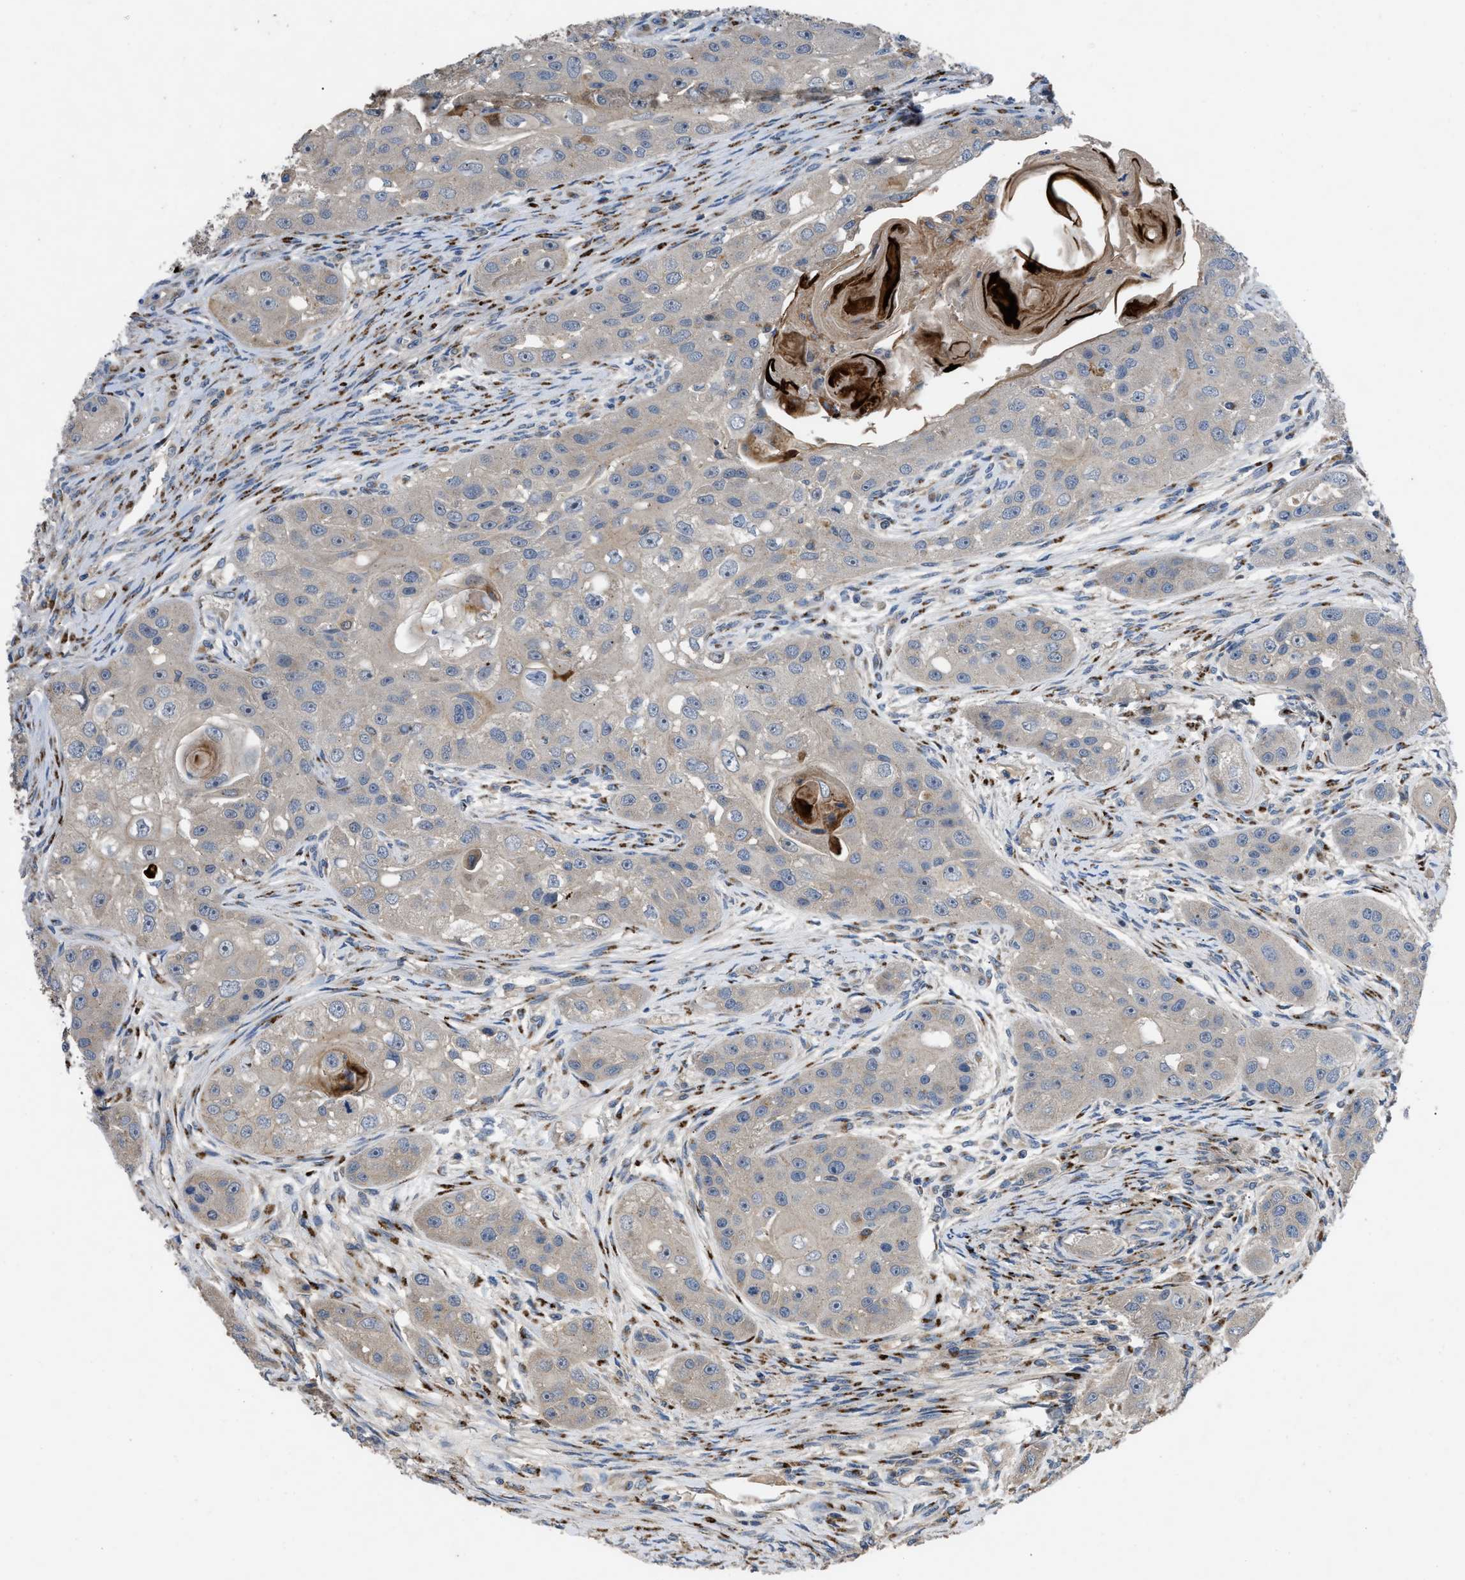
{"staining": {"intensity": "negative", "quantity": "none", "location": "none"}, "tissue": "head and neck cancer", "cell_type": "Tumor cells", "image_type": "cancer", "snomed": [{"axis": "morphology", "description": "Normal tissue, NOS"}, {"axis": "morphology", "description": "Squamous cell carcinoma, NOS"}, {"axis": "topography", "description": "Skeletal muscle"}, {"axis": "topography", "description": "Head-Neck"}], "caption": "IHC of head and neck cancer demonstrates no staining in tumor cells.", "gene": "SIK2", "patient": {"sex": "male", "age": 51}}